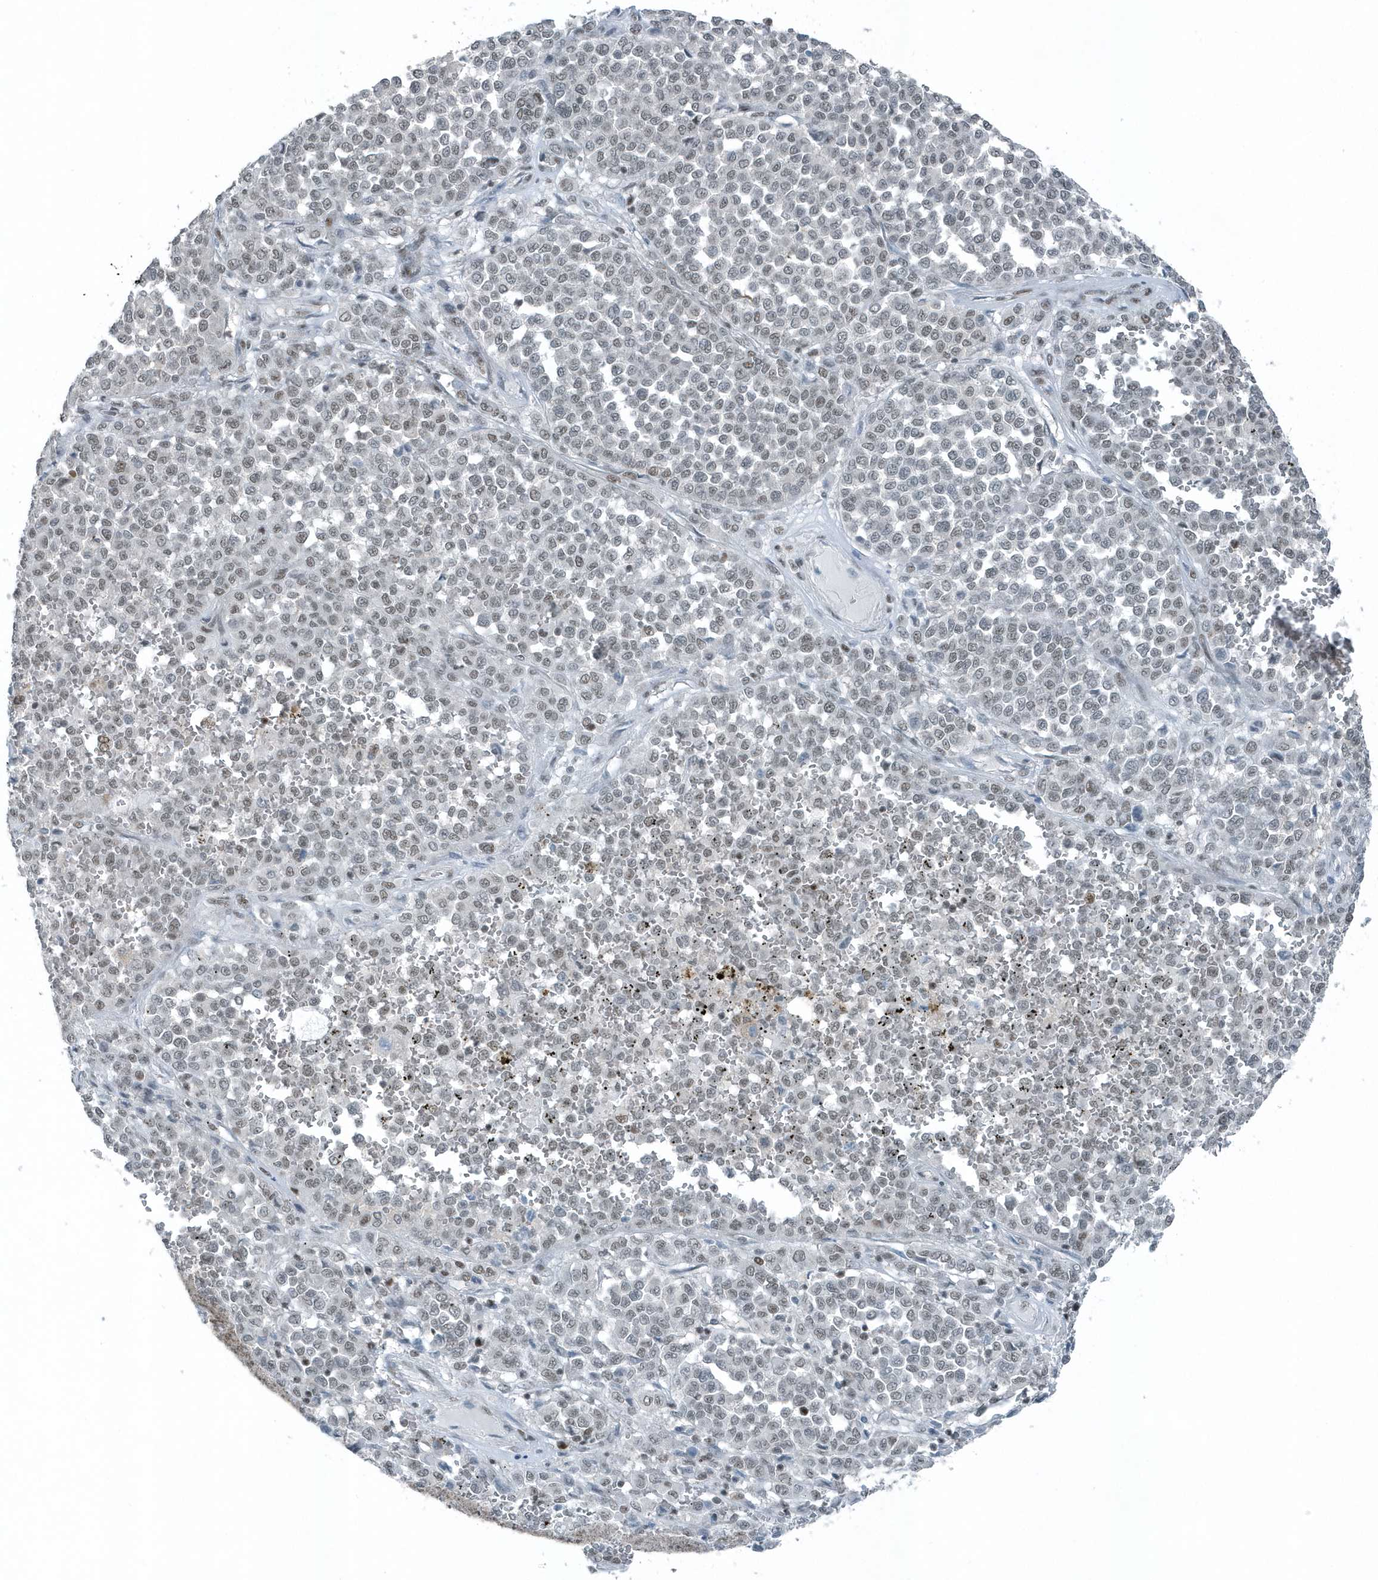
{"staining": {"intensity": "negative", "quantity": "none", "location": "none"}, "tissue": "melanoma", "cell_type": "Tumor cells", "image_type": "cancer", "snomed": [{"axis": "morphology", "description": "Malignant melanoma, Metastatic site"}, {"axis": "topography", "description": "Pancreas"}], "caption": "Immunohistochemistry (IHC) histopathology image of human malignant melanoma (metastatic site) stained for a protein (brown), which shows no staining in tumor cells. (DAB (3,3'-diaminobenzidine) immunohistochemistry (IHC), high magnification).", "gene": "YTHDC1", "patient": {"sex": "female", "age": 30}}